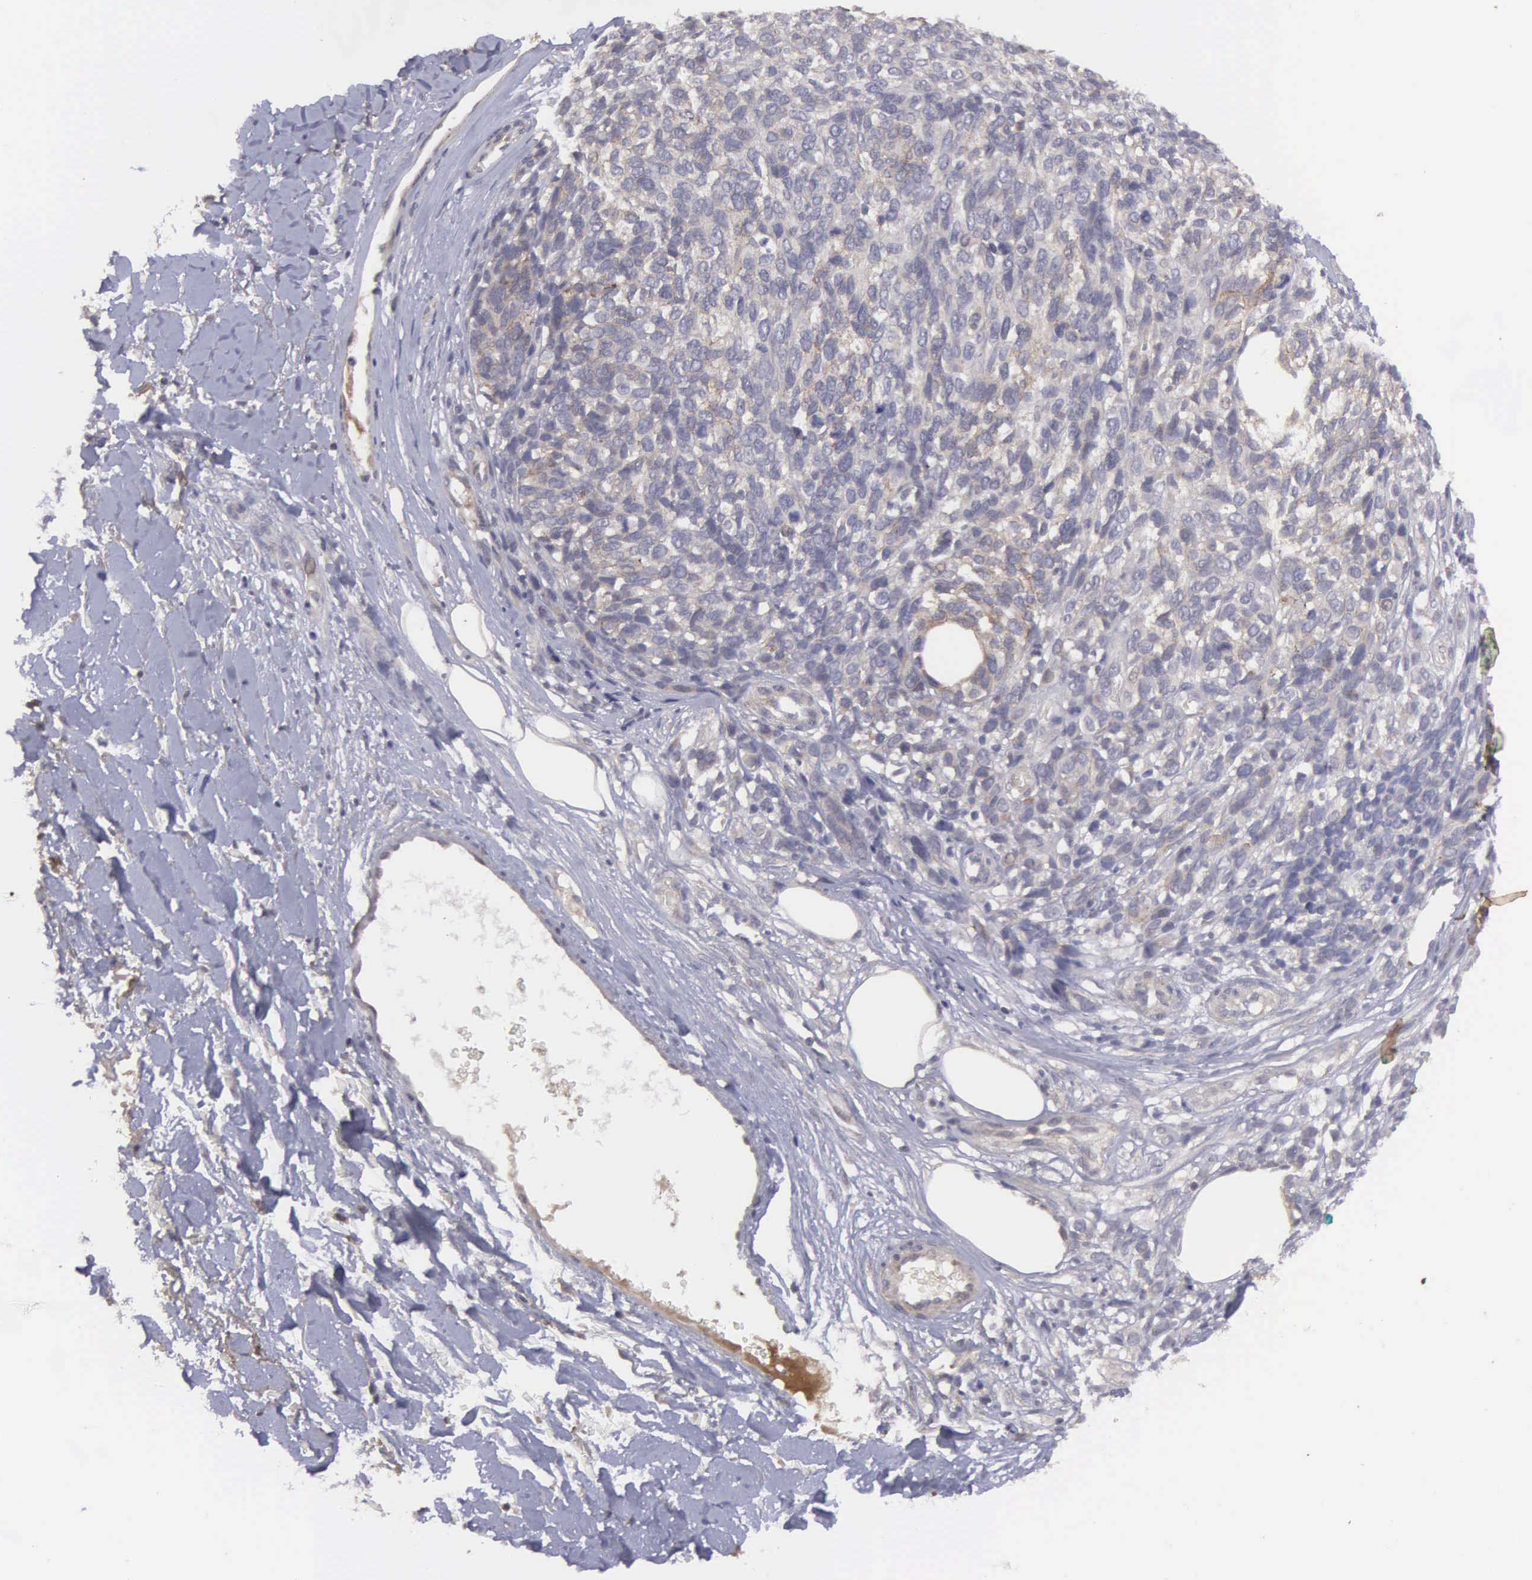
{"staining": {"intensity": "weak", "quantity": ">75%", "location": "cytoplasmic/membranous"}, "tissue": "melanoma", "cell_type": "Tumor cells", "image_type": "cancer", "snomed": [{"axis": "morphology", "description": "Malignant melanoma, NOS"}, {"axis": "topography", "description": "Skin"}], "caption": "Malignant melanoma stained for a protein displays weak cytoplasmic/membranous positivity in tumor cells.", "gene": "RTL10", "patient": {"sex": "female", "age": 85}}